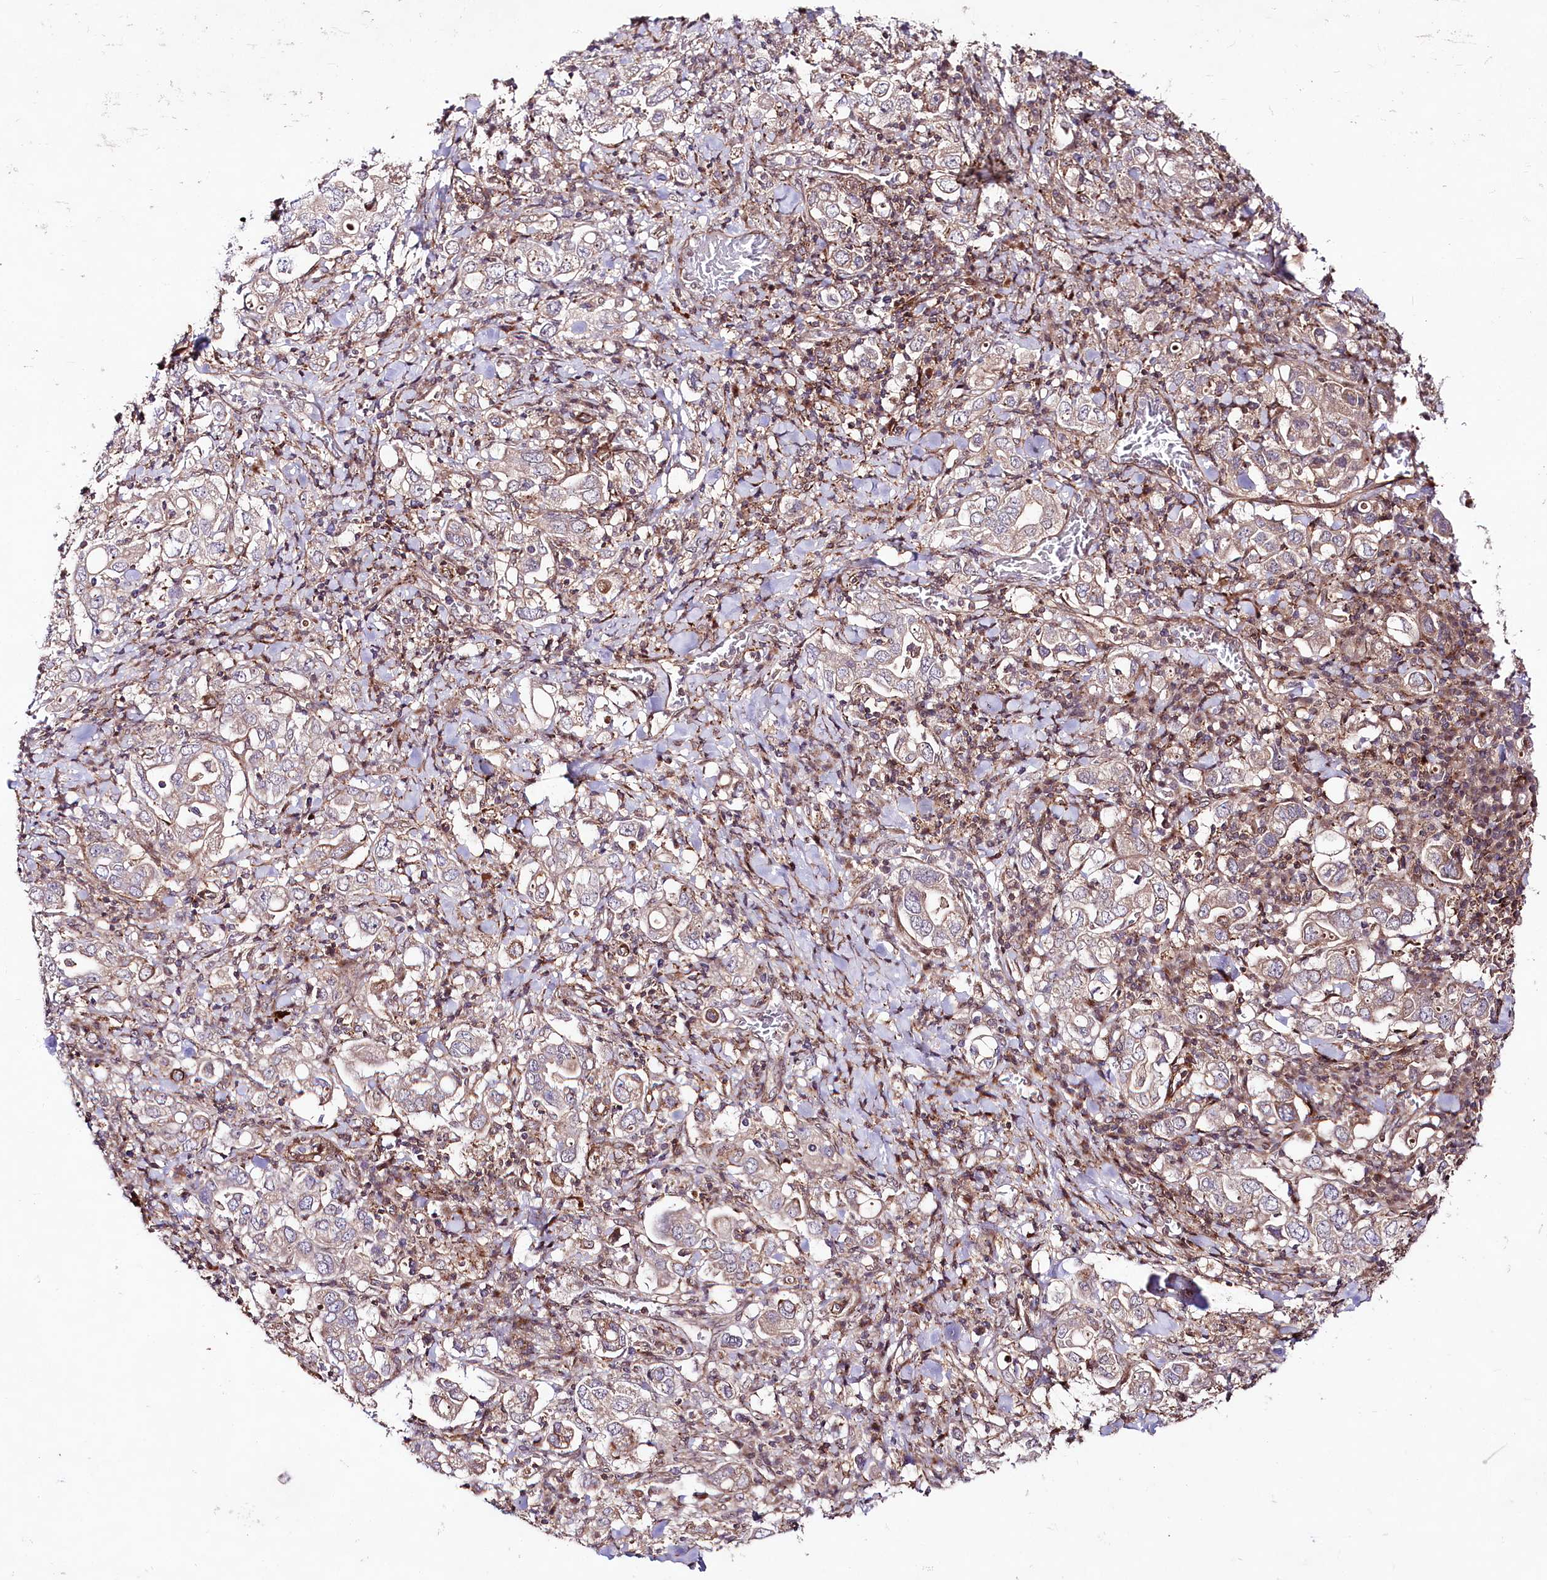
{"staining": {"intensity": "weak", "quantity": "<25%", "location": "cytoplasmic/membranous"}, "tissue": "stomach cancer", "cell_type": "Tumor cells", "image_type": "cancer", "snomed": [{"axis": "morphology", "description": "Adenocarcinoma, NOS"}, {"axis": "topography", "description": "Stomach, upper"}], "caption": "An immunohistochemistry histopathology image of stomach cancer is shown. There is no staining in tumor cells of stomach cancer. Nuclei are stained in blue.", "gene": "PHLDB1", "patient": {"sex": "male", "age": 62}}